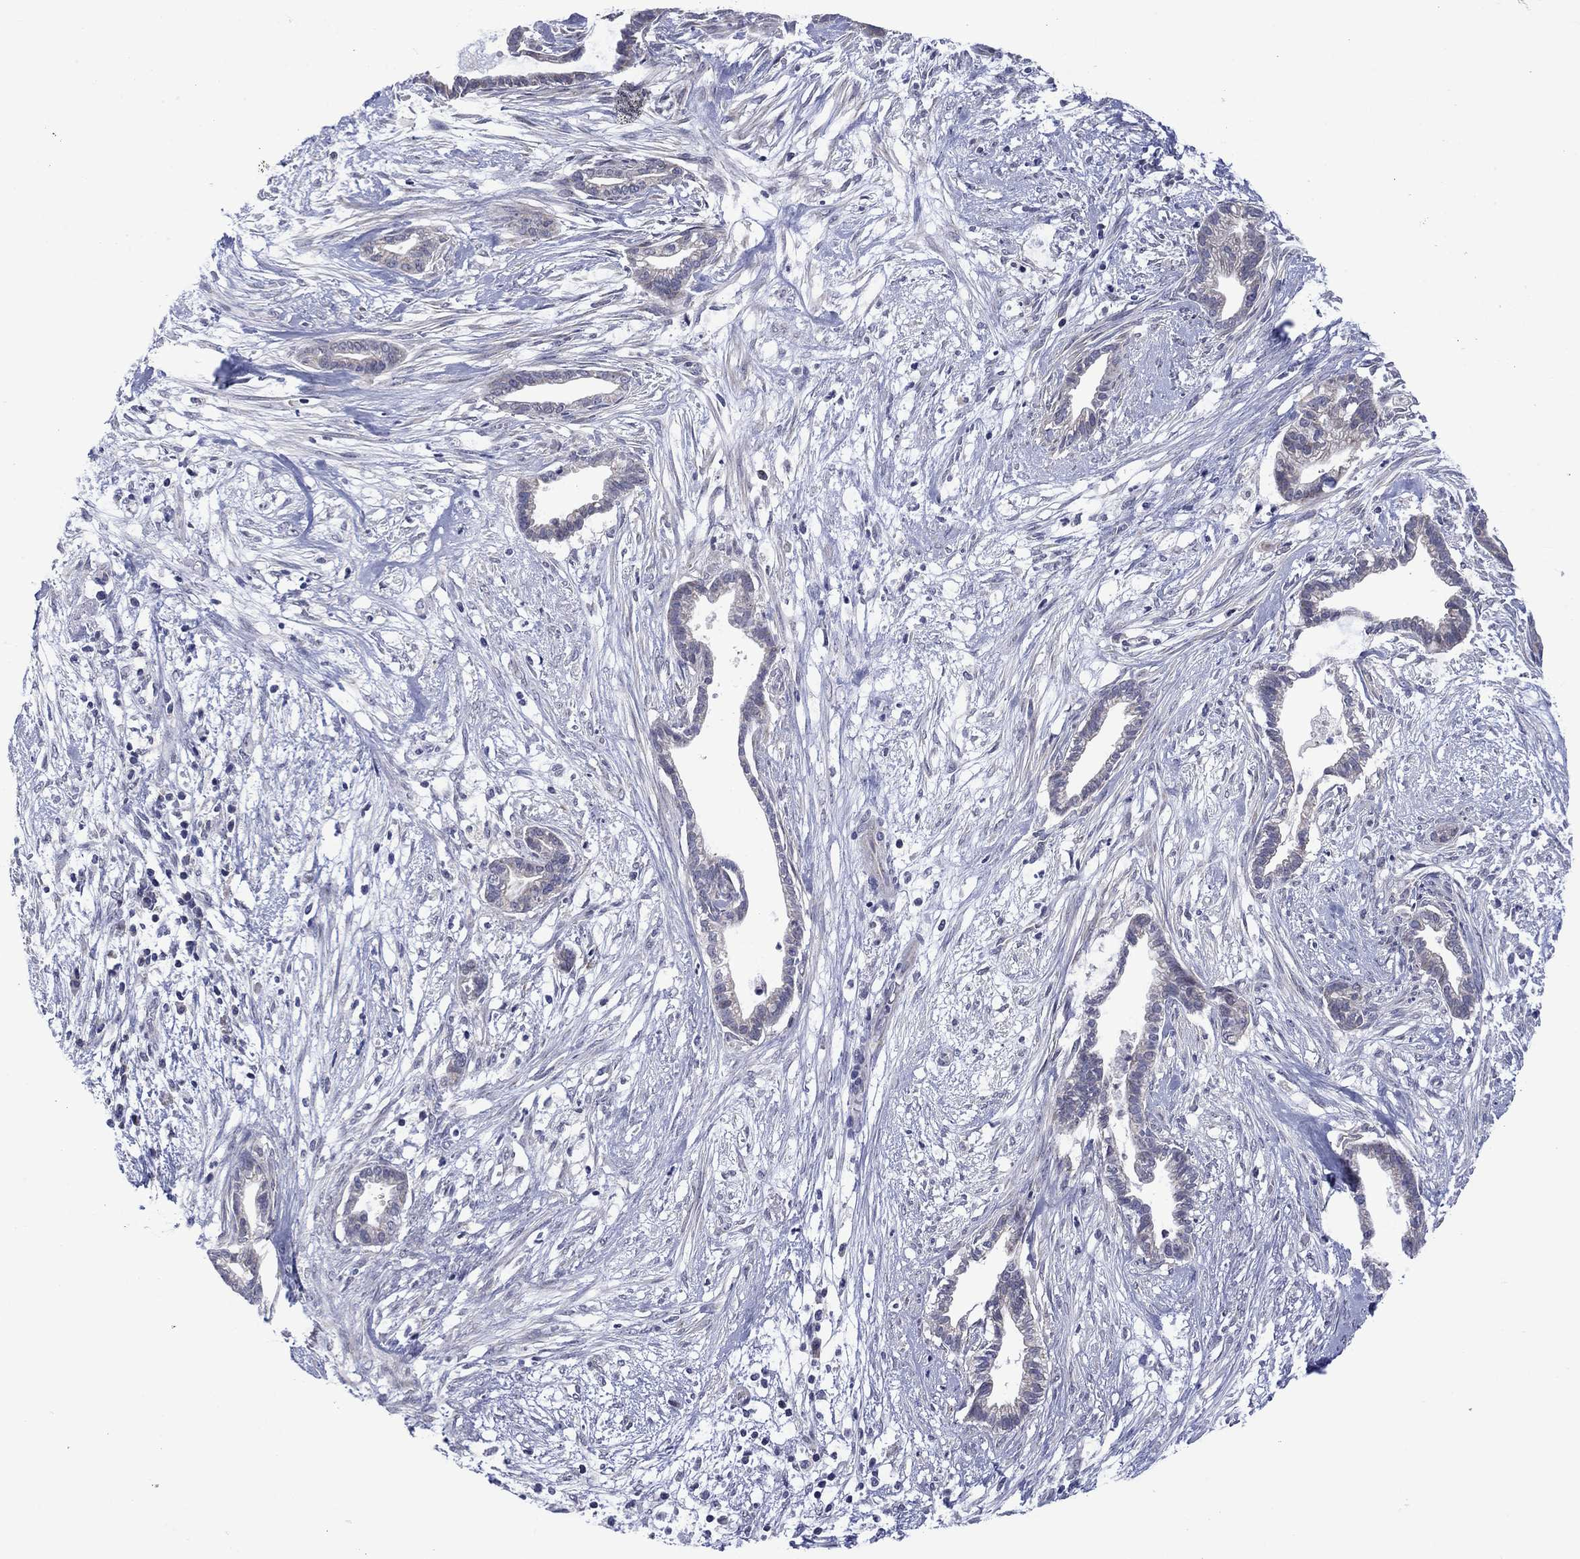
{"staining": {"intensity": "negative", "quantity": "none", "location": "none"}, "tissue": "cervical cancer", "cell_type": "Tumor cells", "image_type": "cancer", "snomed": [{"axis": "morphology", "description": "Adenocarcinoma, NOS"}, {"axis": "topography", "description": "Cervix"}], "caption": "A photomicrograph of human cervical cancer is negative for staining in tumor cells. The staining was performed using DAB to visualize the protein expression in brown, while the nuclei were stained in blue with hematoxylin (Magnification: 20x).", "gene": "KCNJ16", "patient": {"sex": "female", "age": 62}}